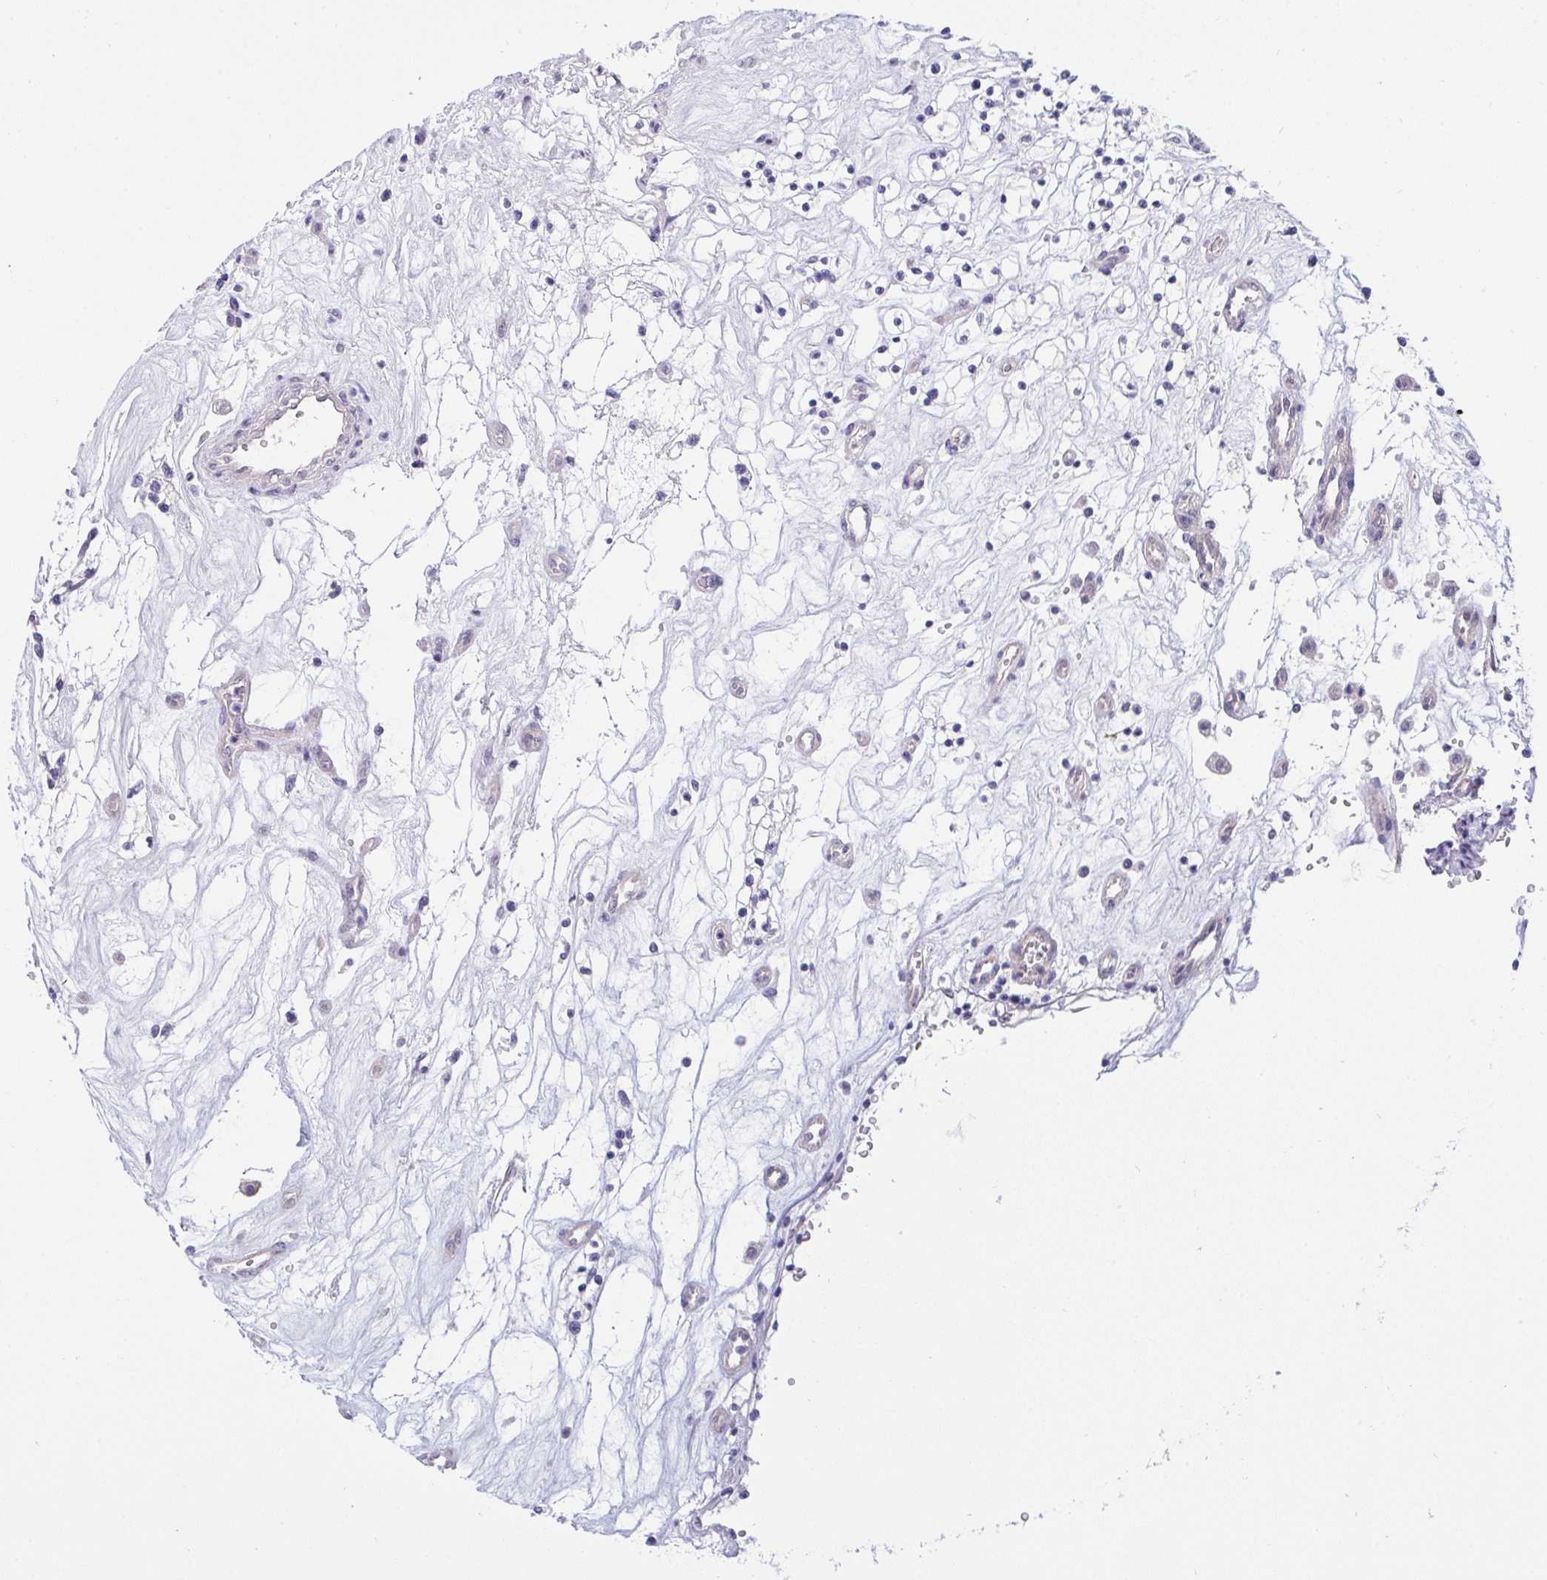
{"staining": {"intensity": "negative", "quantity": "none", "location": "none"}, "tissue": "renal cancer", "cell_type": "Tumor cells", "image_type": "cancer", "snomed": [{"axis": "morphology", "description": "Adenocarcinoma, NOS"}, {"axis": "topography", "description": "Kidney"}], "caption": "An image of human adenocarcinoma (renal) is negative for staining in tumor cells.", "gene": "HOXD12", "patient": {"sex": "female", "age": 69}}